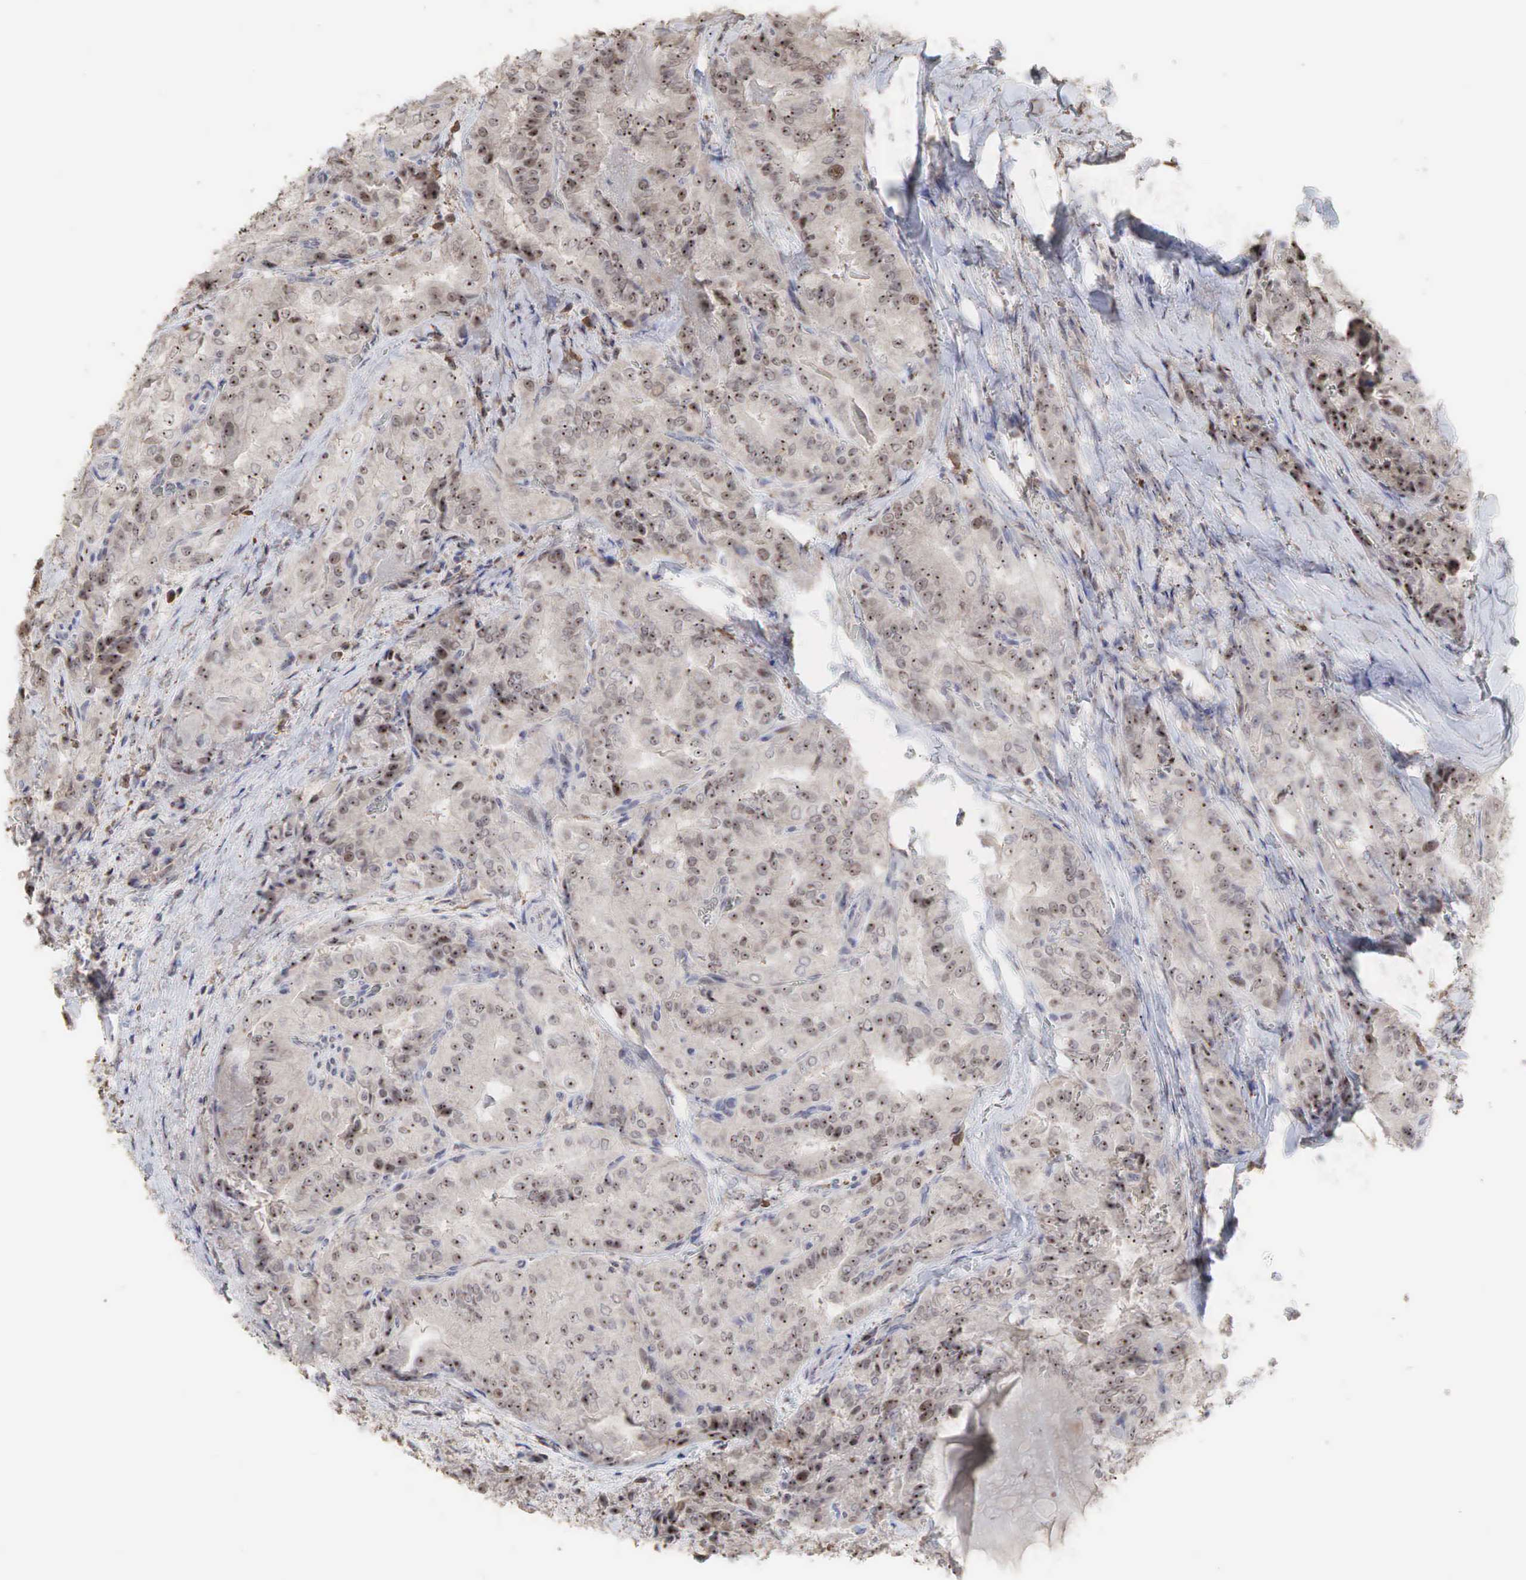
{"staining": {"intensity": "strong", "quantity": ">75%", "location": "cytoplasmic/membranous,nuclear"}, "tissue": "thyroid cancer", "cell_type": "Tumor cells", "image_type": "cancer", "snomed": [{"axis": "morphology", "description": "Papillary adenocarcinoma, NOS"}, {"axis": "topography", "description": "Thyroid gland"}], "caption": "About >75% of tumor cells in human thyroid papillary adenocarcinoma display strong cytoplasmic/membranous and nuclear protein expression as visualized by brown immunohistochemical staining.", "gene": "DKC1", "patient": {"sex": "female", "age": 71}}